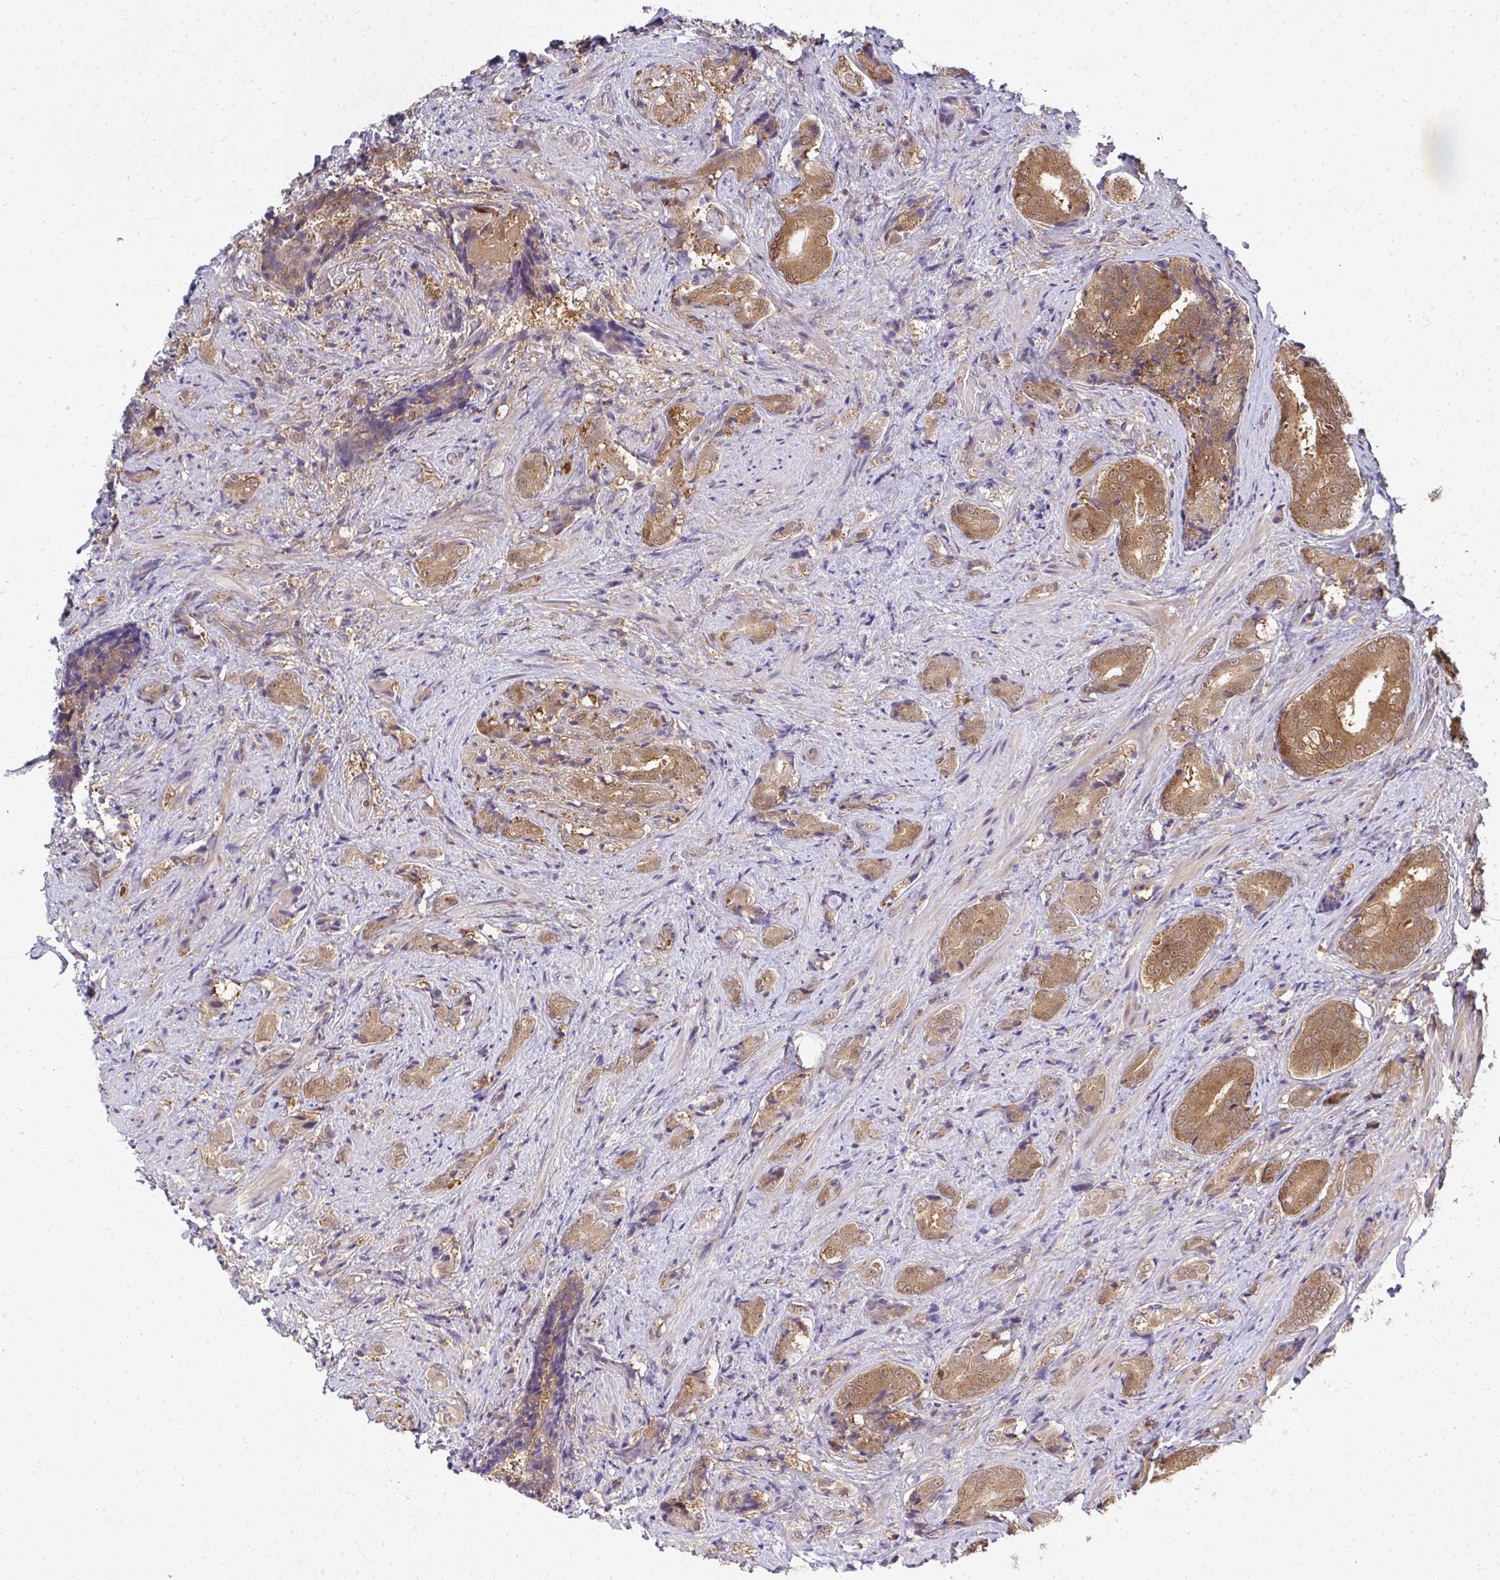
{"staining": {"intensity": "moderate", "quantity": ">75%", "location": "cytoplasmic/membranous"}, "tissue": "prostate cancer", "cell_type": "Tumor cells", "image_type": "cancer", "snomed": [{"axis": "morphology", "description": "Adenocarcinoma, High grade"}, {"axis": "topography", "description": "Prostate"}], "caption": "IHC image of human high-grade adenocarcinoma (prostate) stained for a protein (brown), which exhibits medium levels of moderate cytoplasmic/membranous expression in approximately >75% of tumor cells.", "gene": "HDHD2", "patient": {"sex": "male", "age": 62}}